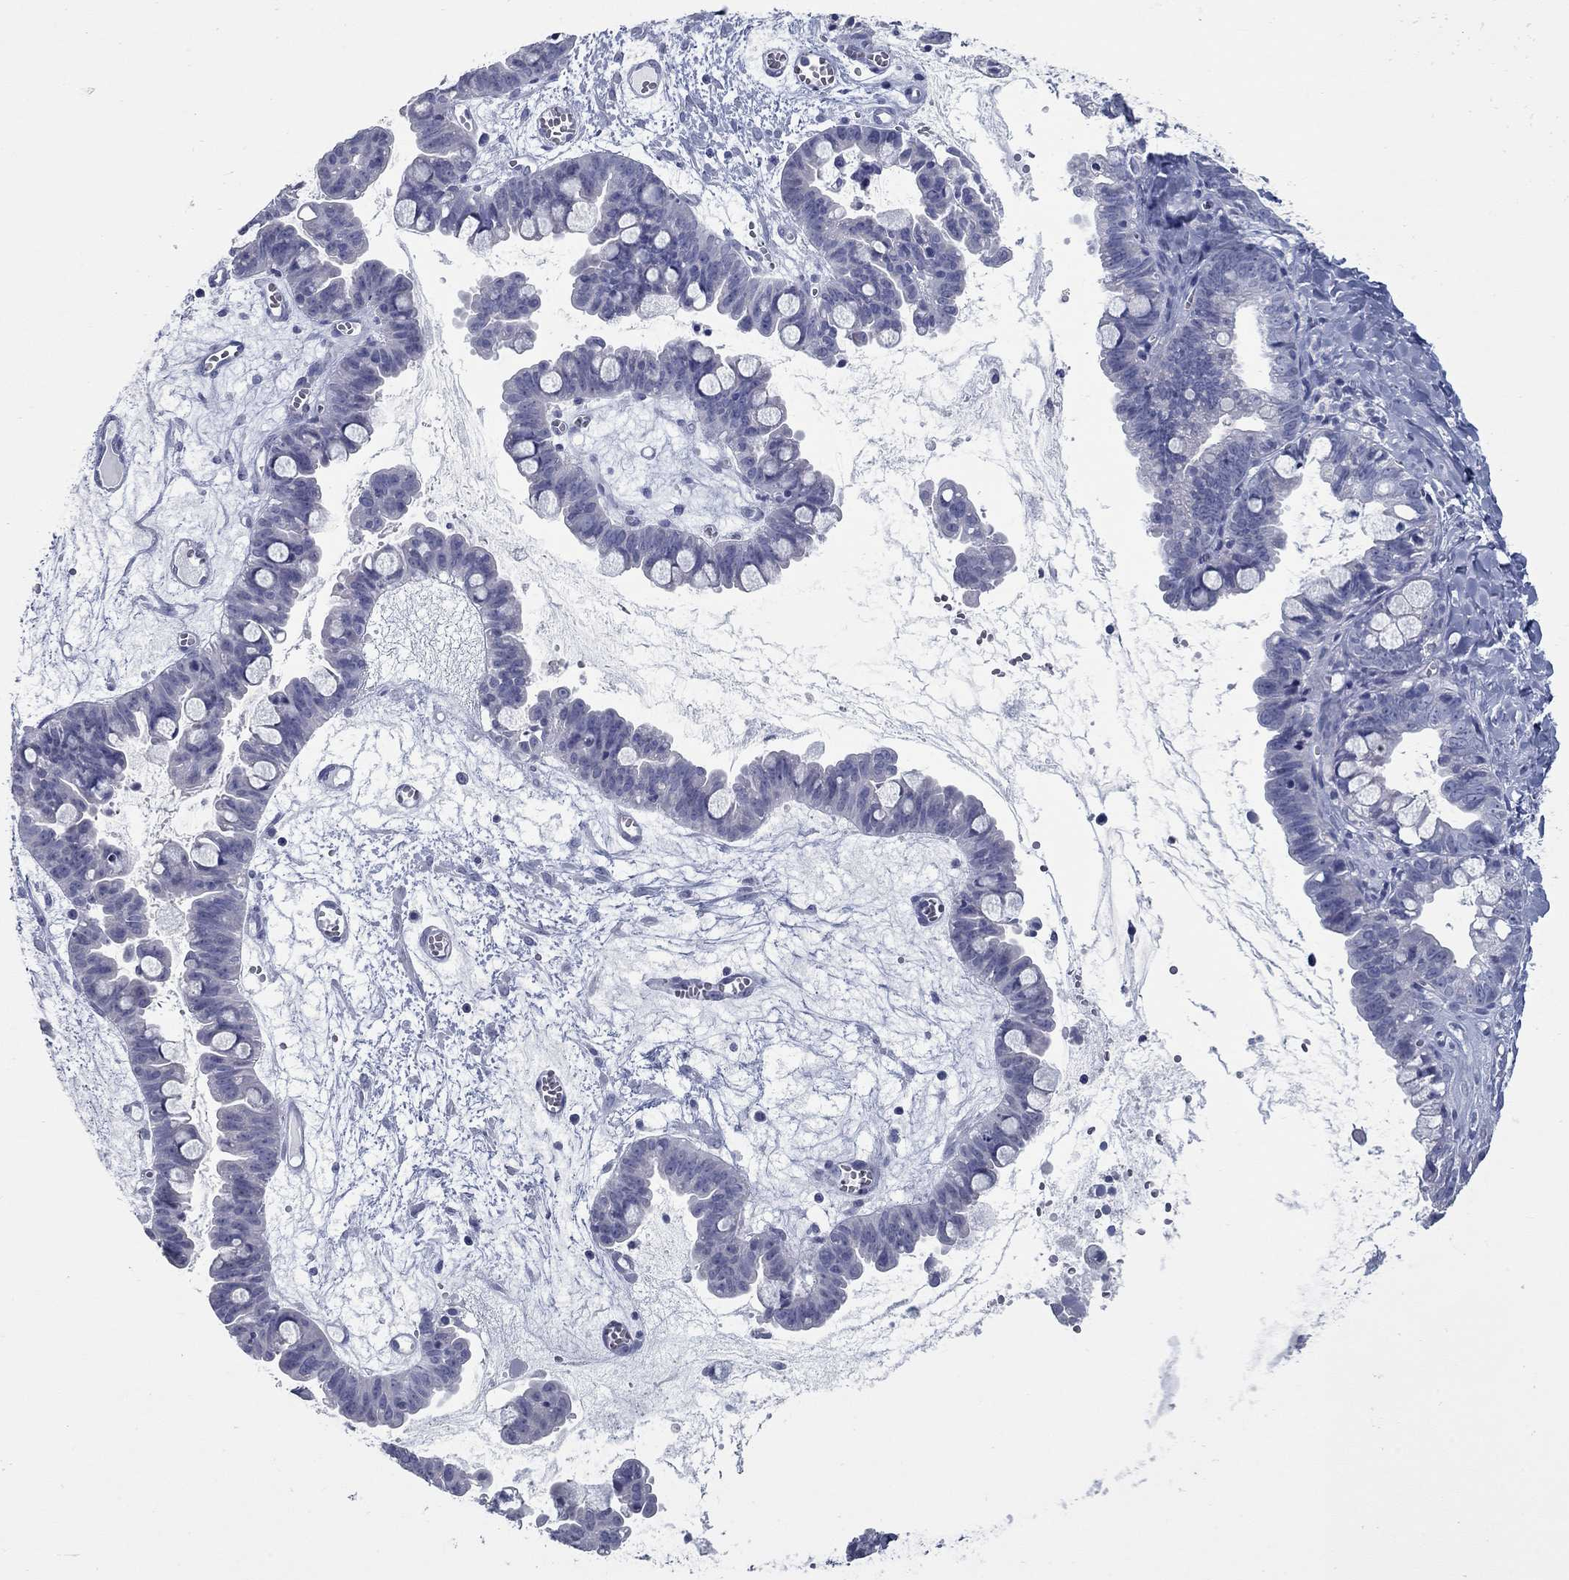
{"staining": {"intensity": "negative", "quantity": "none", "location": "none"}, "tissue": "ovarian cancer", "cell_type": "Tumor cells", "image_type": "cancer", "snomed": [{"axis": "morphology", "description": "Cystadenocarcinoma, mucinous, NOS"}, {"axis": "topography", "description": "Ovary"}], "caption": "A high-resolution image shows immunohistochemistry (IHC) staining of ovarian cancer (mucinous cystadenocarcinoma), which displays no significant positivity in tumor cells.", "gene": "KIRREL2", "patient": {"sex": "female", "age": 63}}